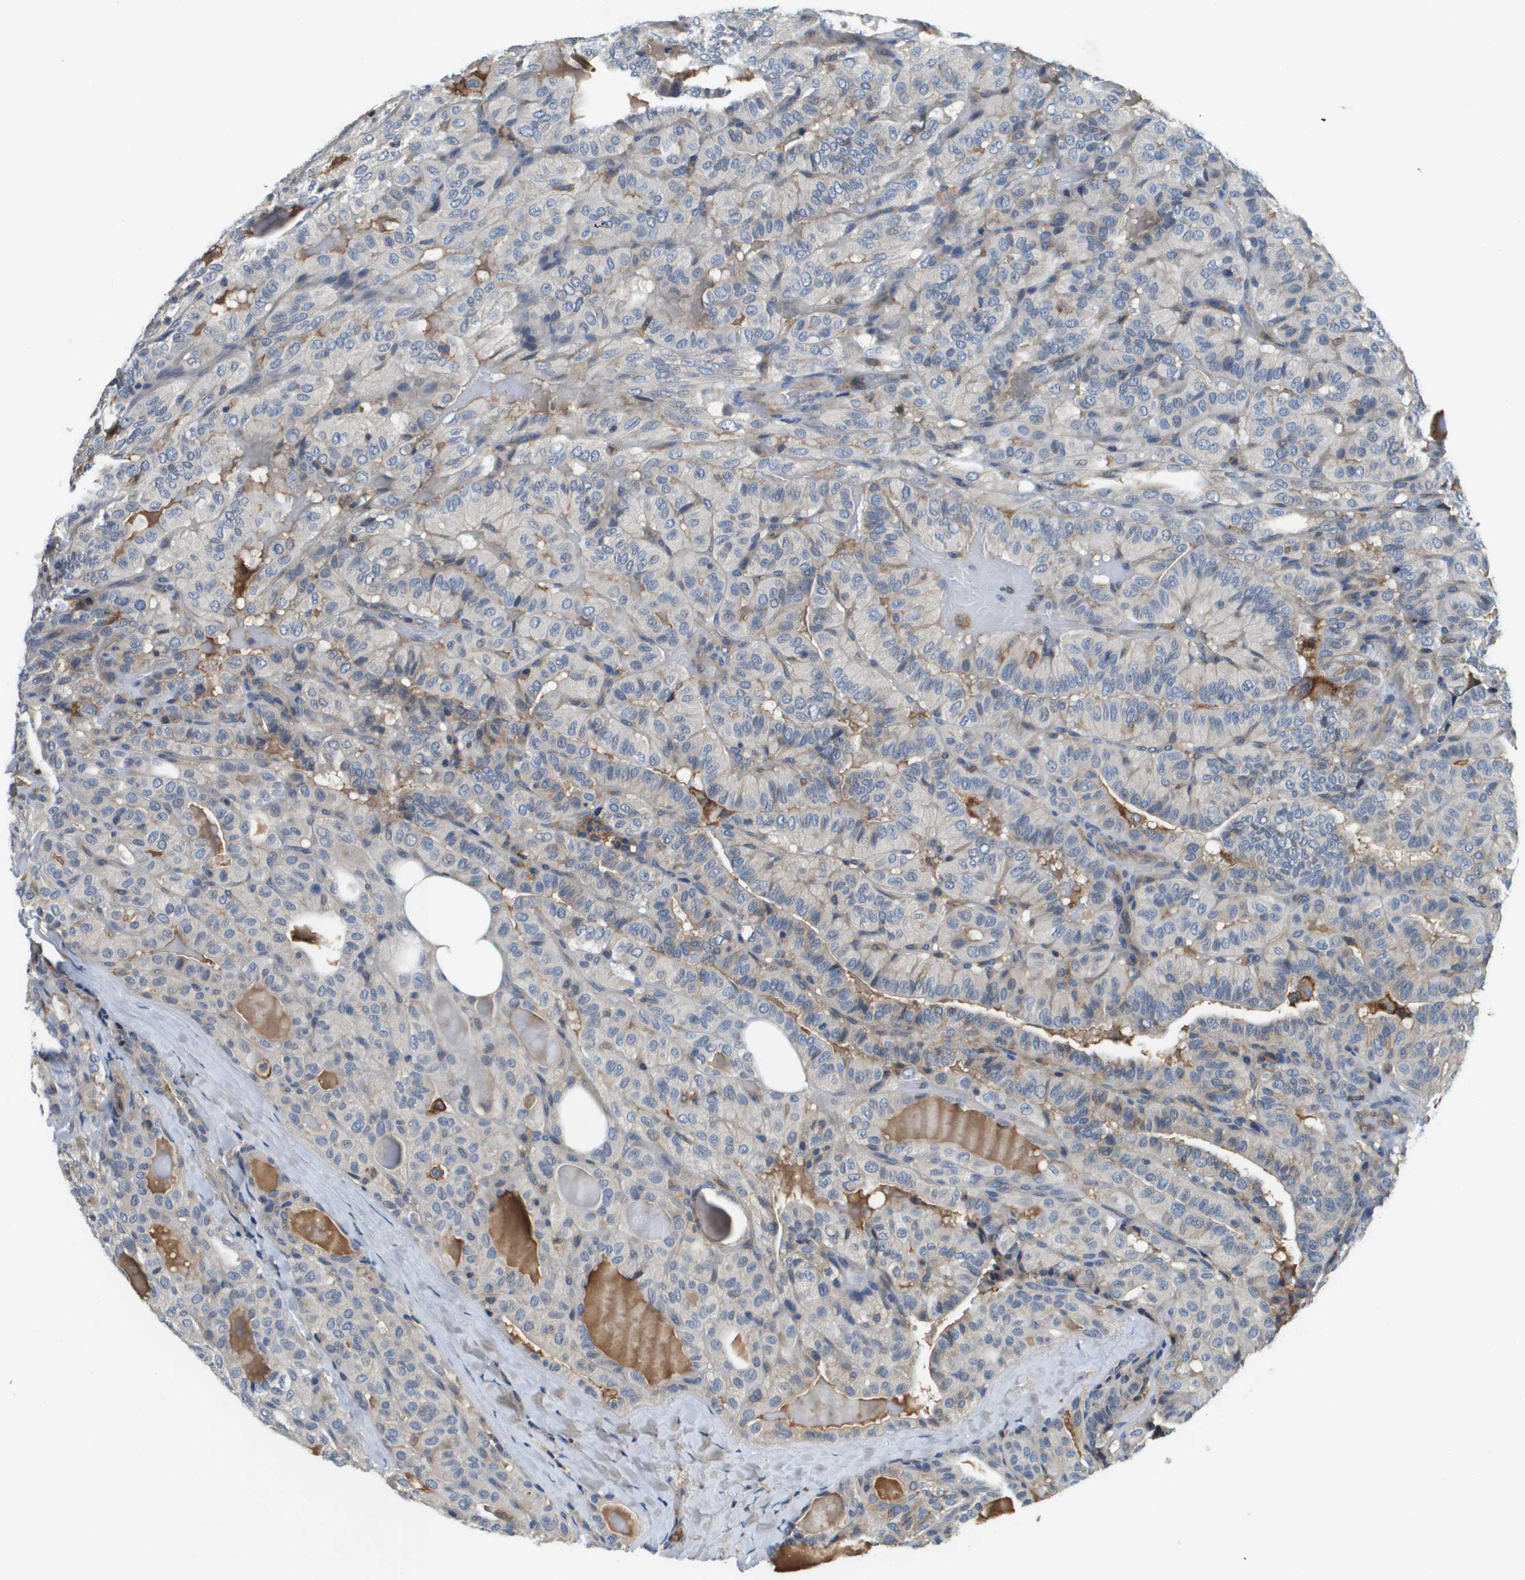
{"staining": {"intensity": "weak", "quantity": "<25%", "location": "cytoplasmic/membranous"}, "tissue": "thyroid cancer", "cell_type": "Tumor cells", "image_type": "cancer", "snomed": [{"axis": "morphology", "description": "Papillary adenocarcinoma, NOS"}, {"axis": "topography", "description": "Thyroid gland"}], "caption": "Protein analysis of thyroid papillary adenocarcinoma exhibits no significant staining in tumor cells.", "gene": "SLC16A3", "patient": {"sex": "male", "age": 77}}